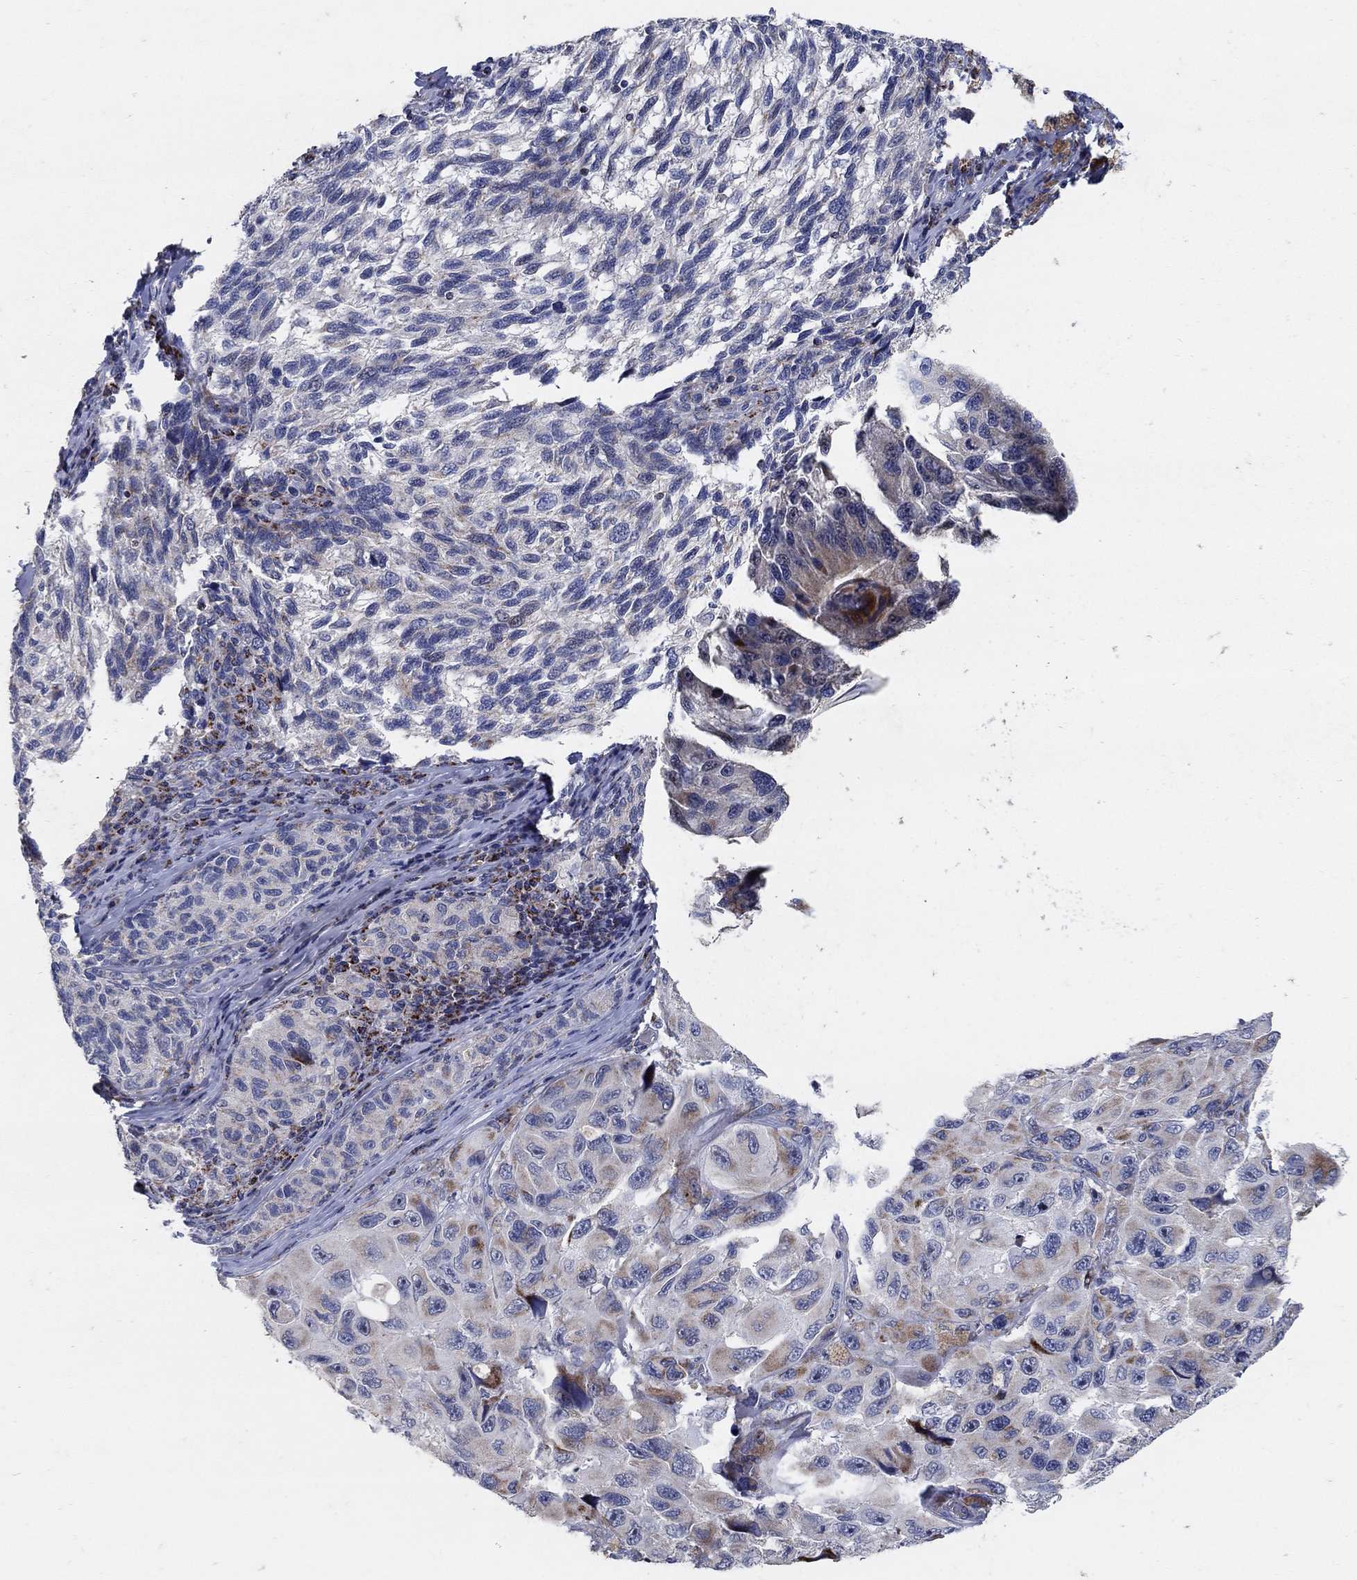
{"staining": {"intensity": "moderate", "quantity": "<25%", "location": "cytoplasmic/membranous"}, "tissue": "melanoma", "cell_type": "Tumor cells", "image_type": "cancer", "snomed": [{"axis": "morphology", "description": "Malignant melanoma, NOS"}, {"axis": "topography", "description": "Skin"}], "caption": "Moderate cytoplasmic/membranous staining is identified in approximately <25% of tumor cells in melanoma.", "gene": "HMX2", "patient": {"sex": "female", "age": 73}}